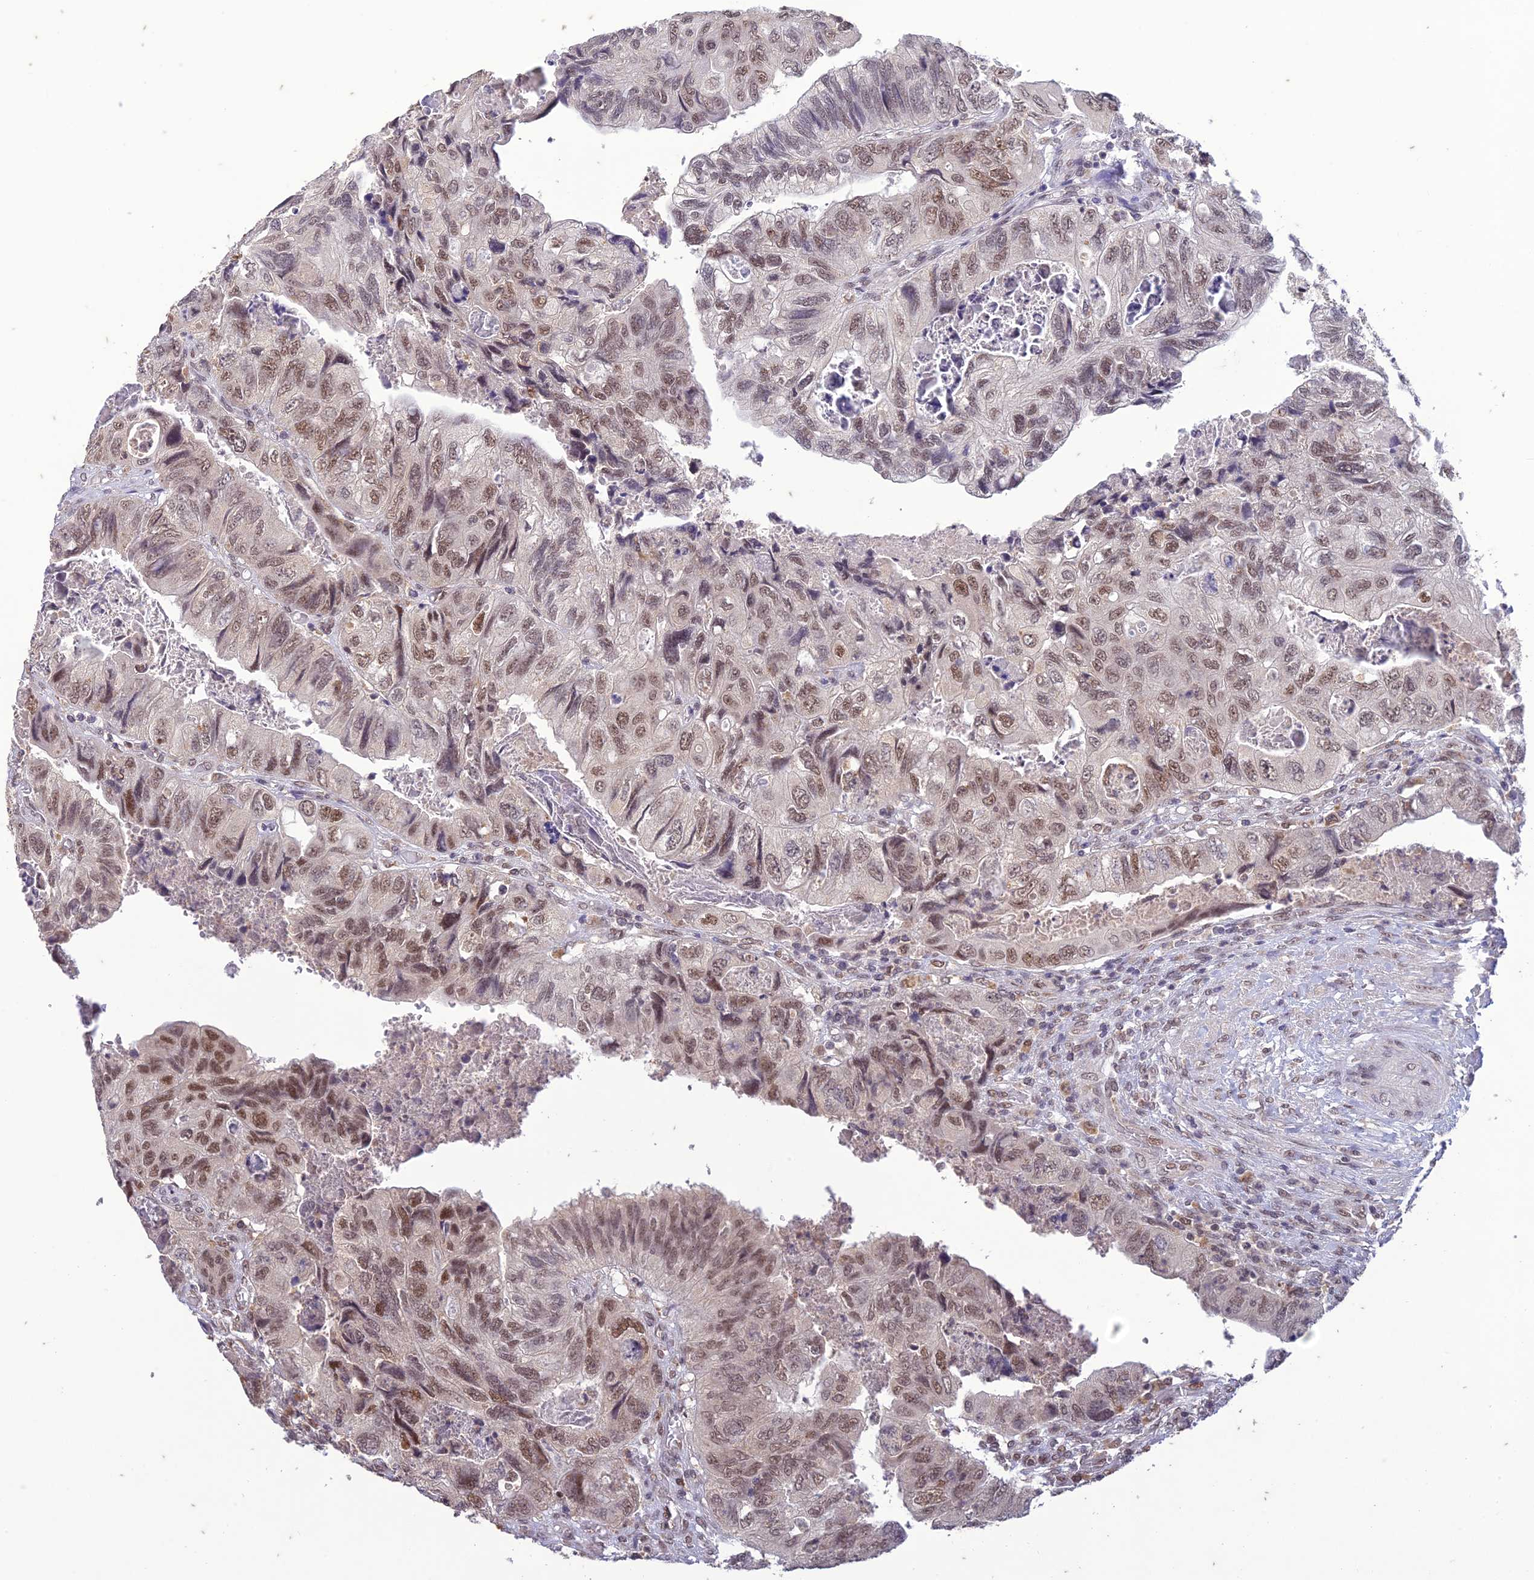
{"staining": {"intensity": "moderate", "quantity": ">75%", "location": "nuclear"}, "tissue": "colorectal cancer", "cell_type": "Tumor cells", "image_type": "cancer", "snomed": [{"axis": "morphology", "description": "Adenocarcinoma, NOS"}, {"axis": "topography", "description": "Rectum"}], "caption": "Immunohistochemistry (DAB (3,3'-diaminobenzidine)) staining of colorectal cancer shows moderate nuclear protein positivity in approximately >75% of tumor cells.", "gene": "POP4", "patient": {"sex": "male", "age": 63}}